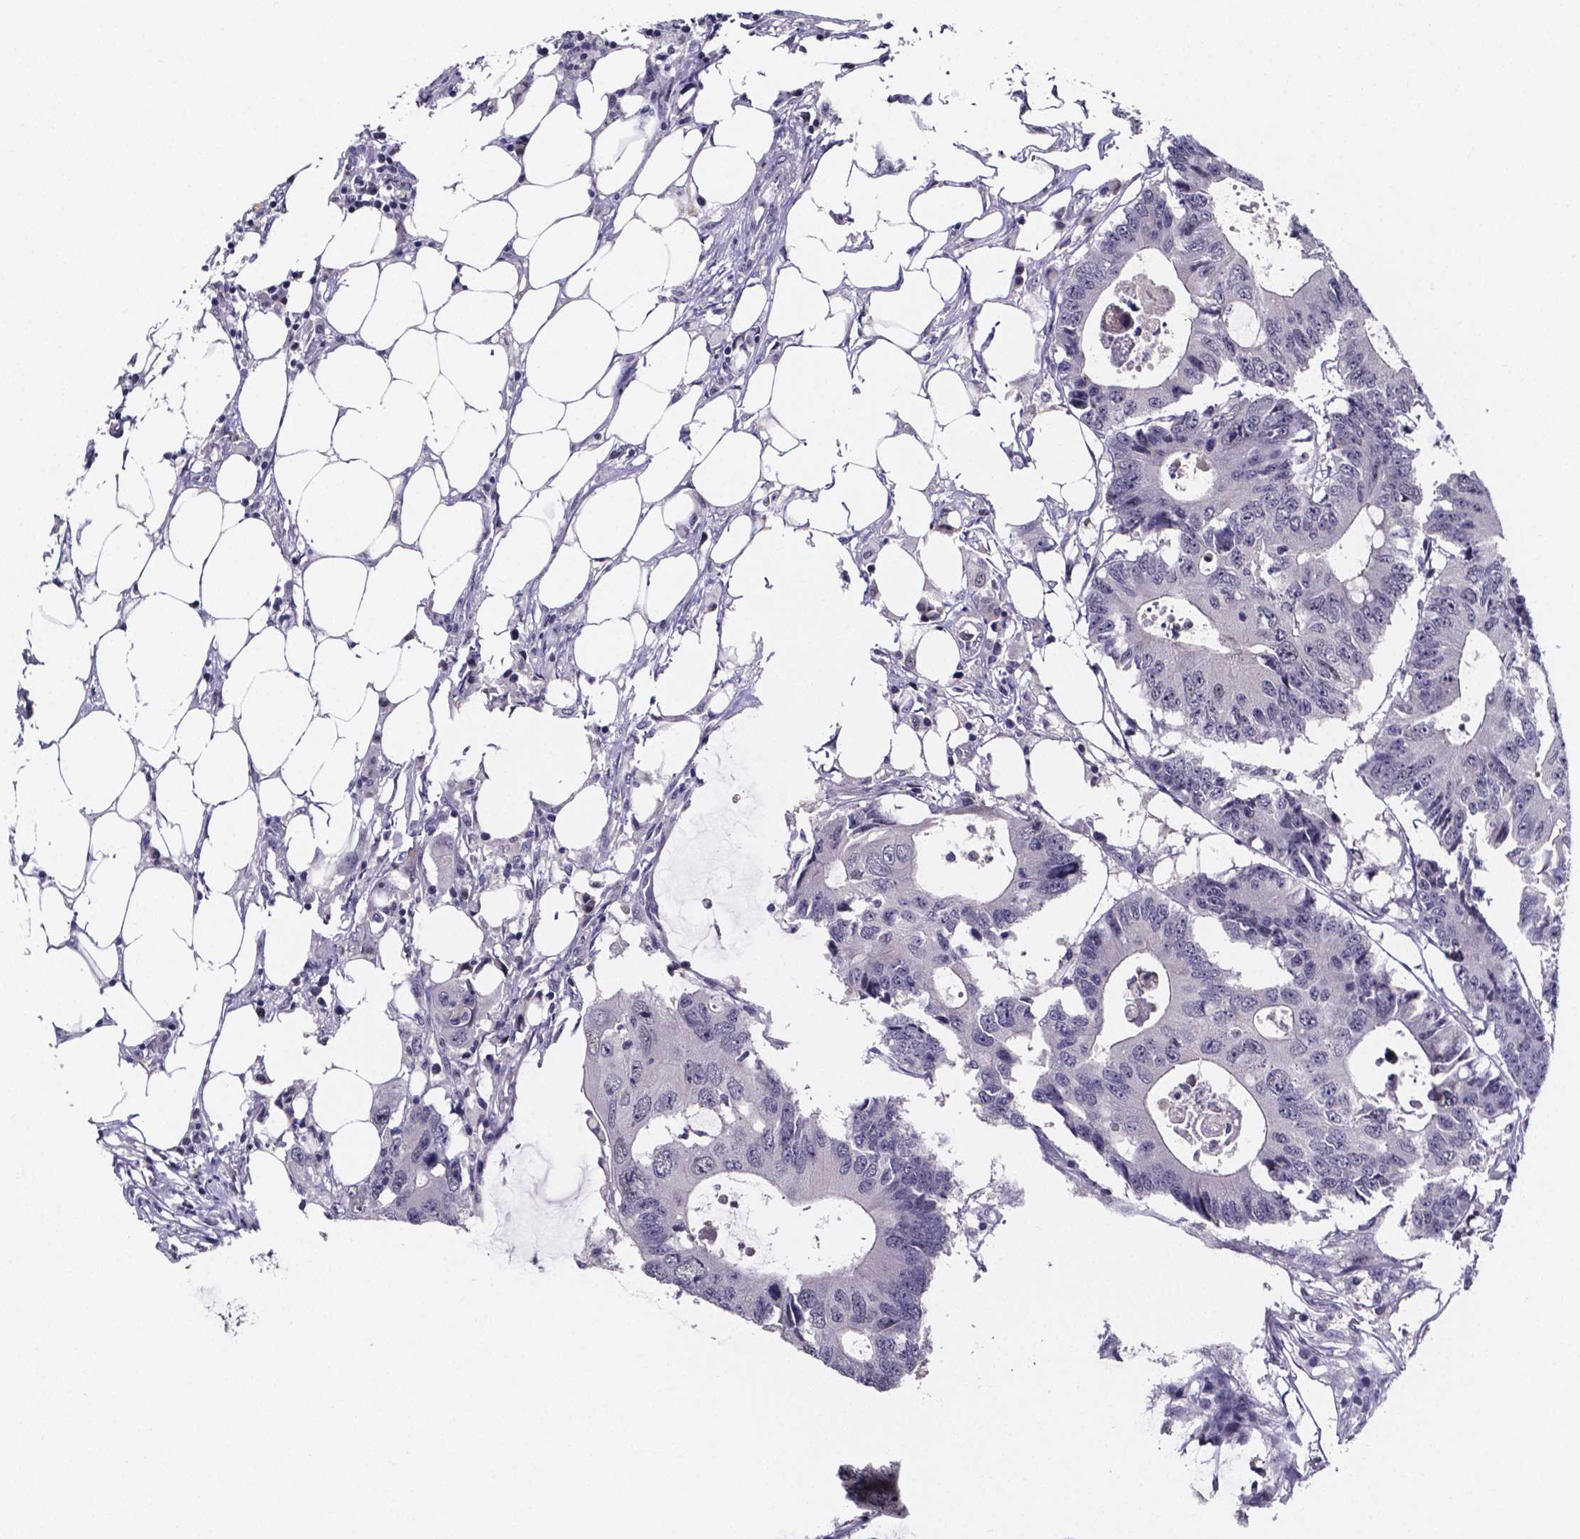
{"staining": {"intensity": "negative", "quantity": "none", "location": "none"}, "tissue": "colorectal cancer", "cell_type": "Tumor cells", "image_type": "cancer", "snomed": [{"axis": "morphology", "description": "Adenocarcinoma, NOS"}, {"axis": "topography", "description": "Colon"}], "caption": "Tumor cells are negative for brown protein staining in colorectal adenocarcinoma.", "gene": "IZUMO1", "patient": {"sex": "male", "age": 71}}